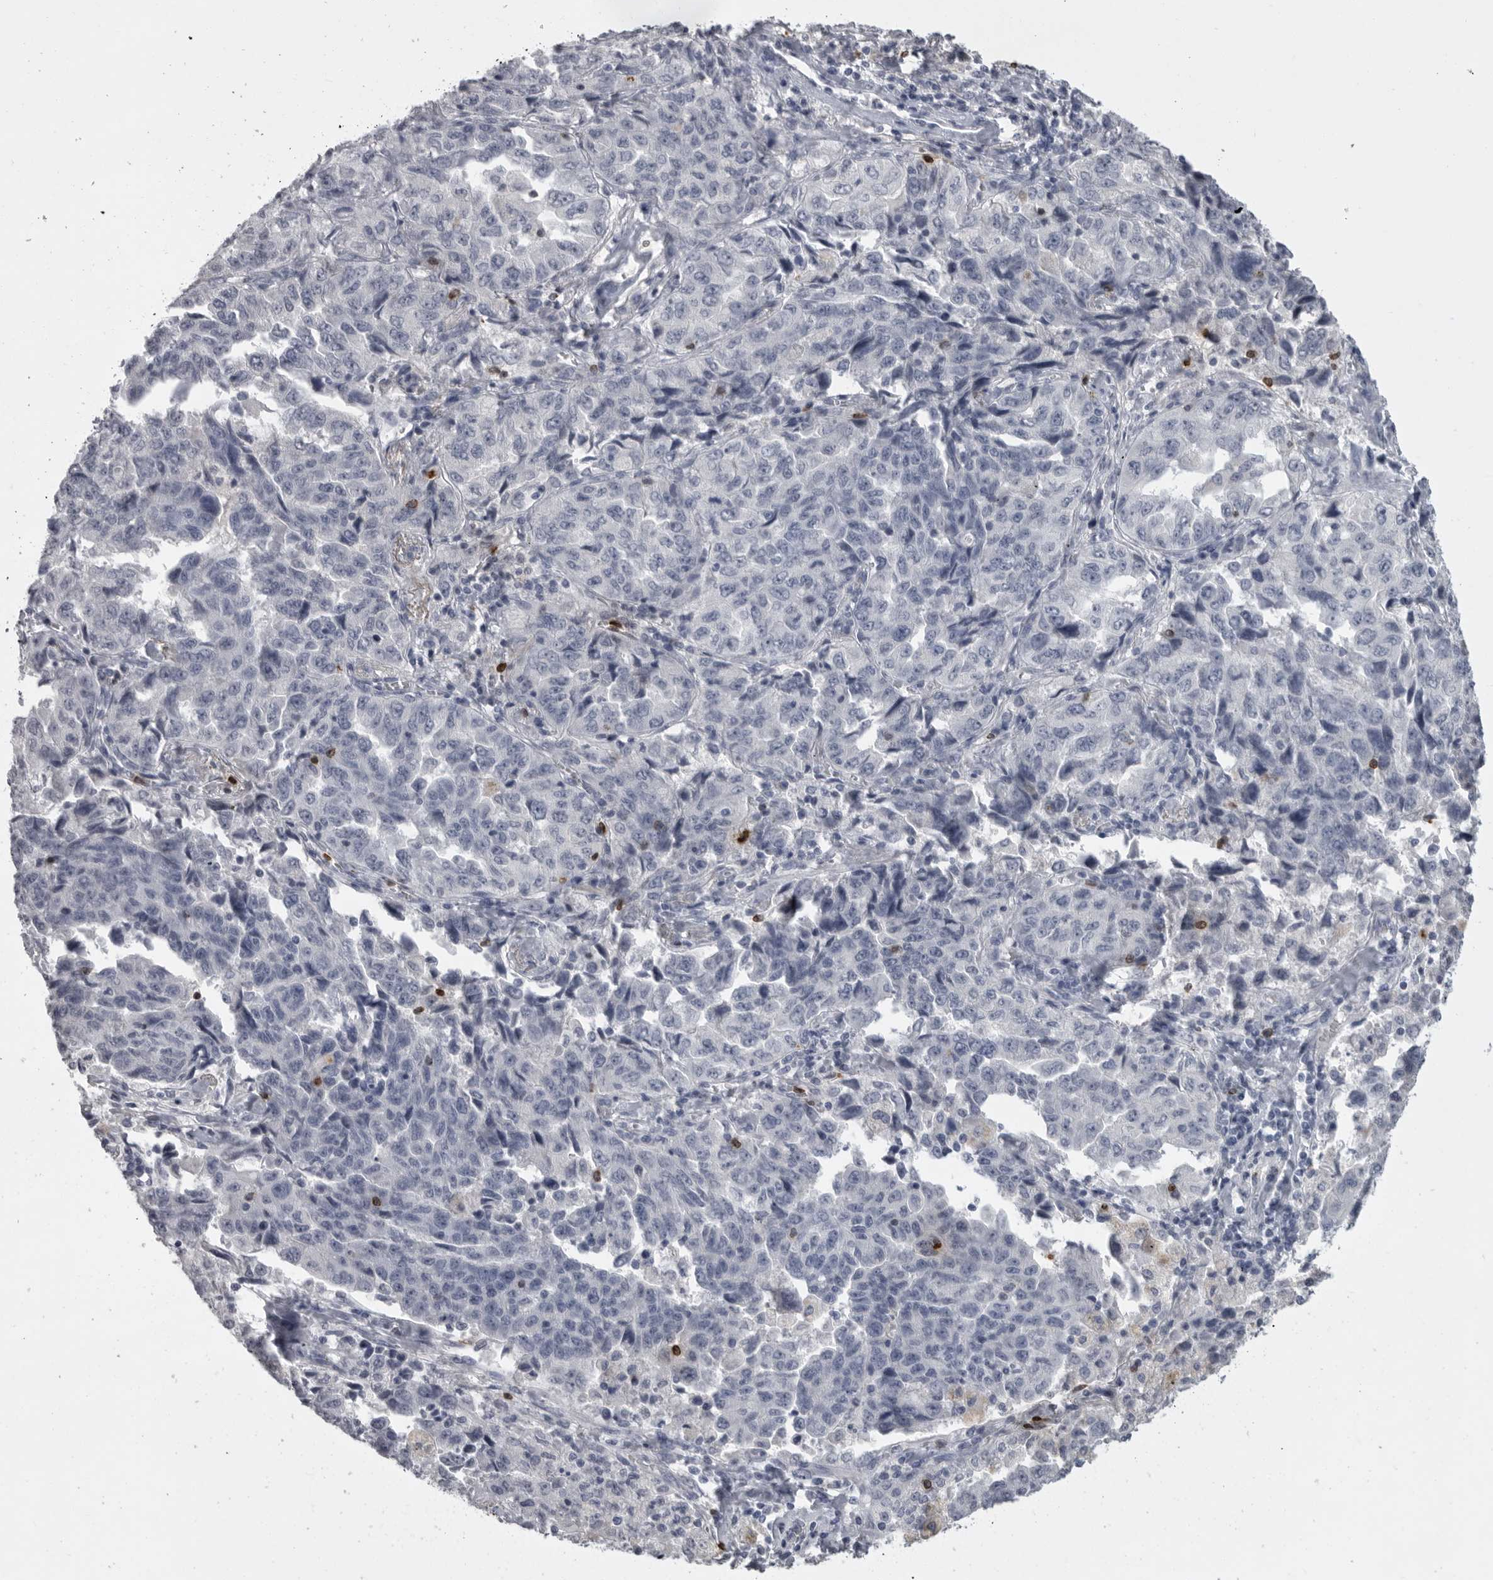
{"staining": {"intensity": "negative", "quantity": "none", "location": "none"}, "tissue": "lung cancer", "cell_type": "Tumor cells", "image_type": "cancer", "snomed": [{"axis": "morphology", "description": "Adenocarcinoma, NOS"}, {"axis": "topography", "description": "Lung"}], "caption": "Tumor cells are negative for protein expression in human adenocarcinoma (lung). (Immunohistochemistry (ihc), brightfield microscopy, high magnification).", "gene": "GNLY", "patient": {"sex": "female", "age": 51}}